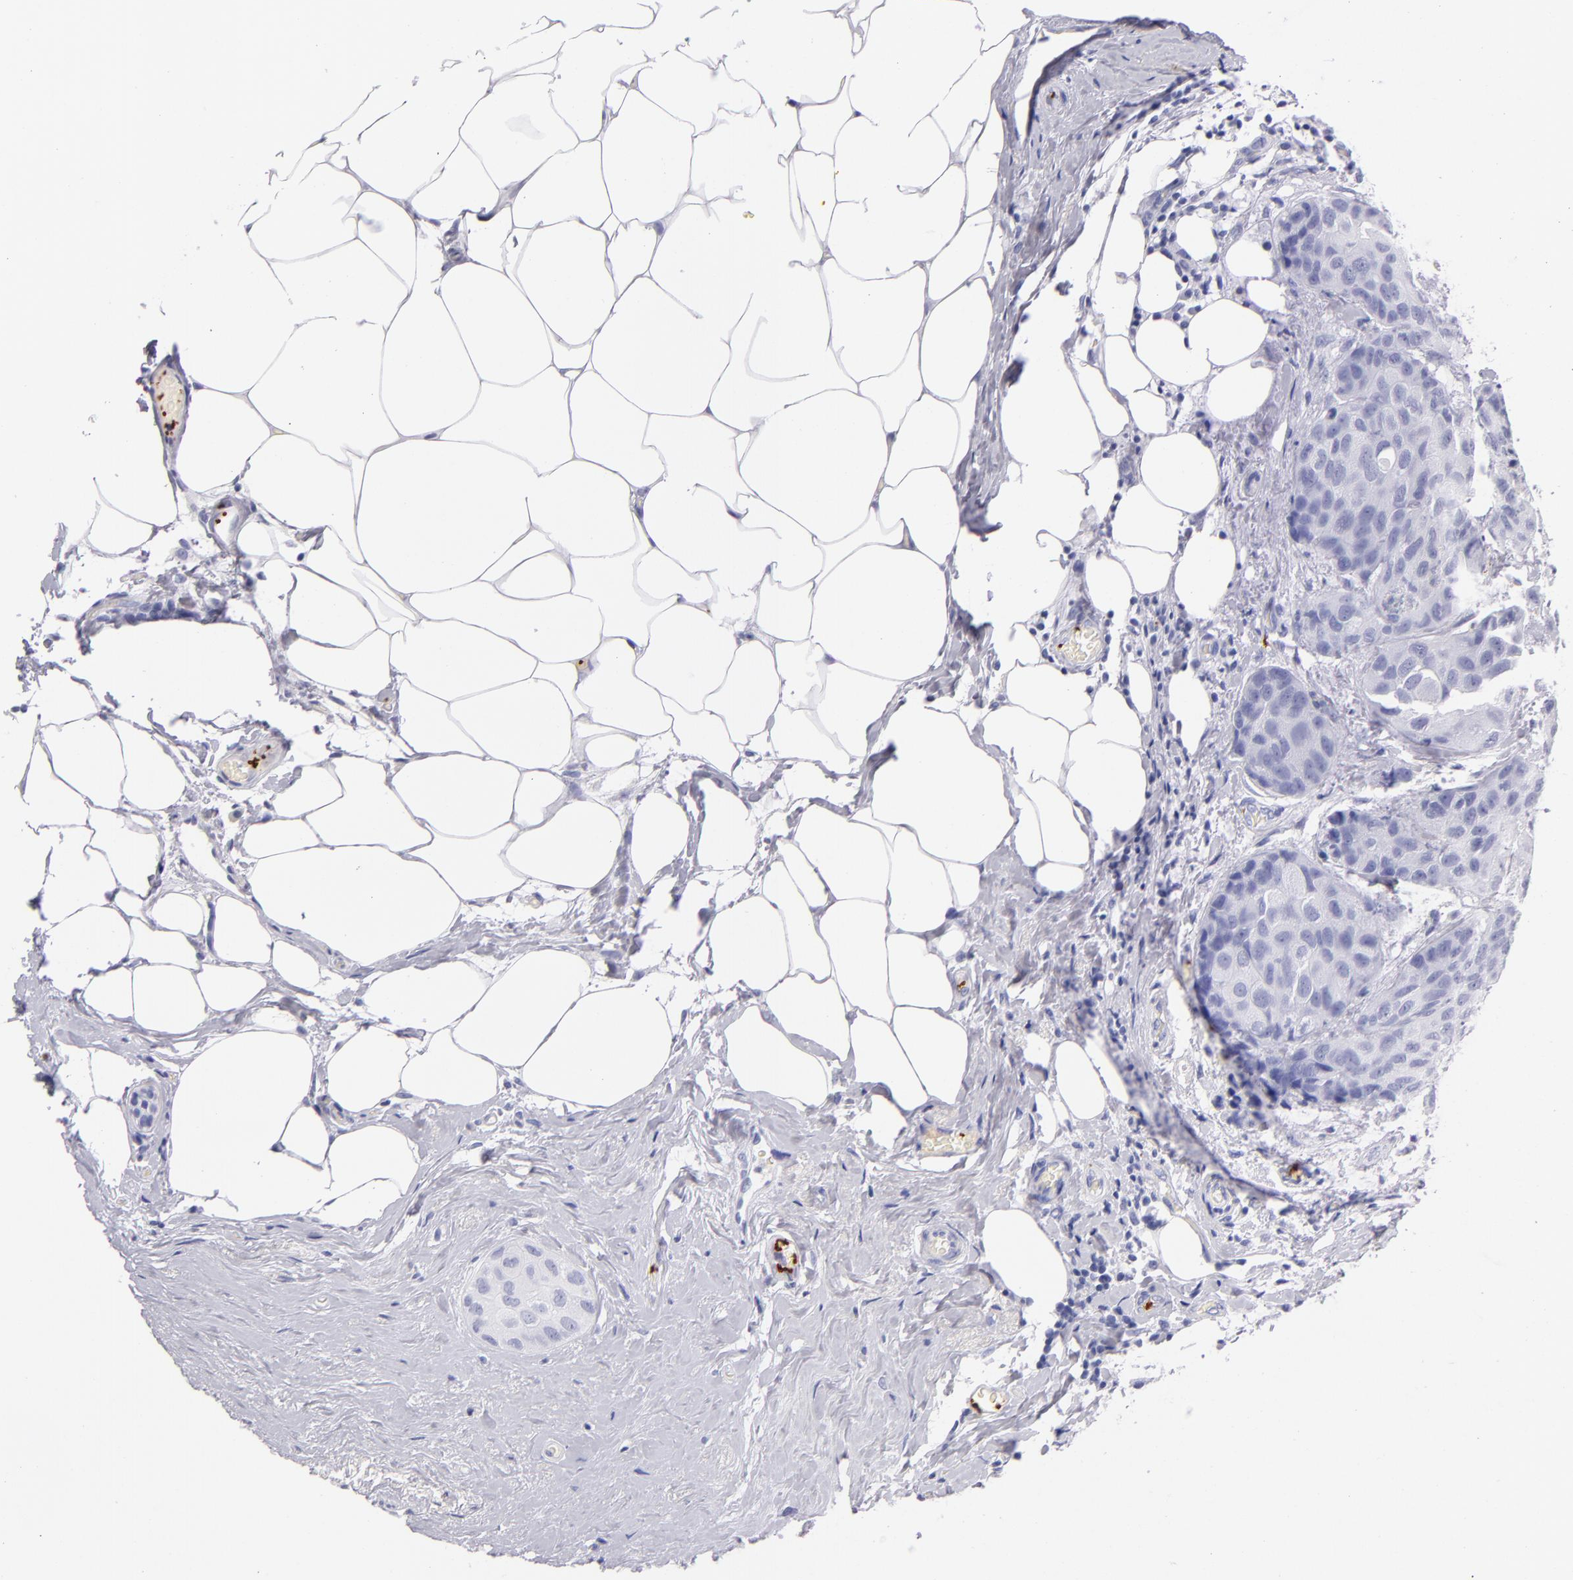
{"staining": {"intensity": "negative", "quantity": "none", "location": "none"}, "tissue": "breast cancer", "cell_type": "Tumor cells", "image_type": "cancer", "snomed": [{"axis": "morphology", "description": "Duct carcinoma"}, {"axis": "topography", "description": "Breast"}], "caption": "Immunohistochemistry of breast cancer (intraductal carcinoma) shows no expression in tumor cells.", "gene": "GP1BA", "patient": {"sex": "female", "age": 68}}